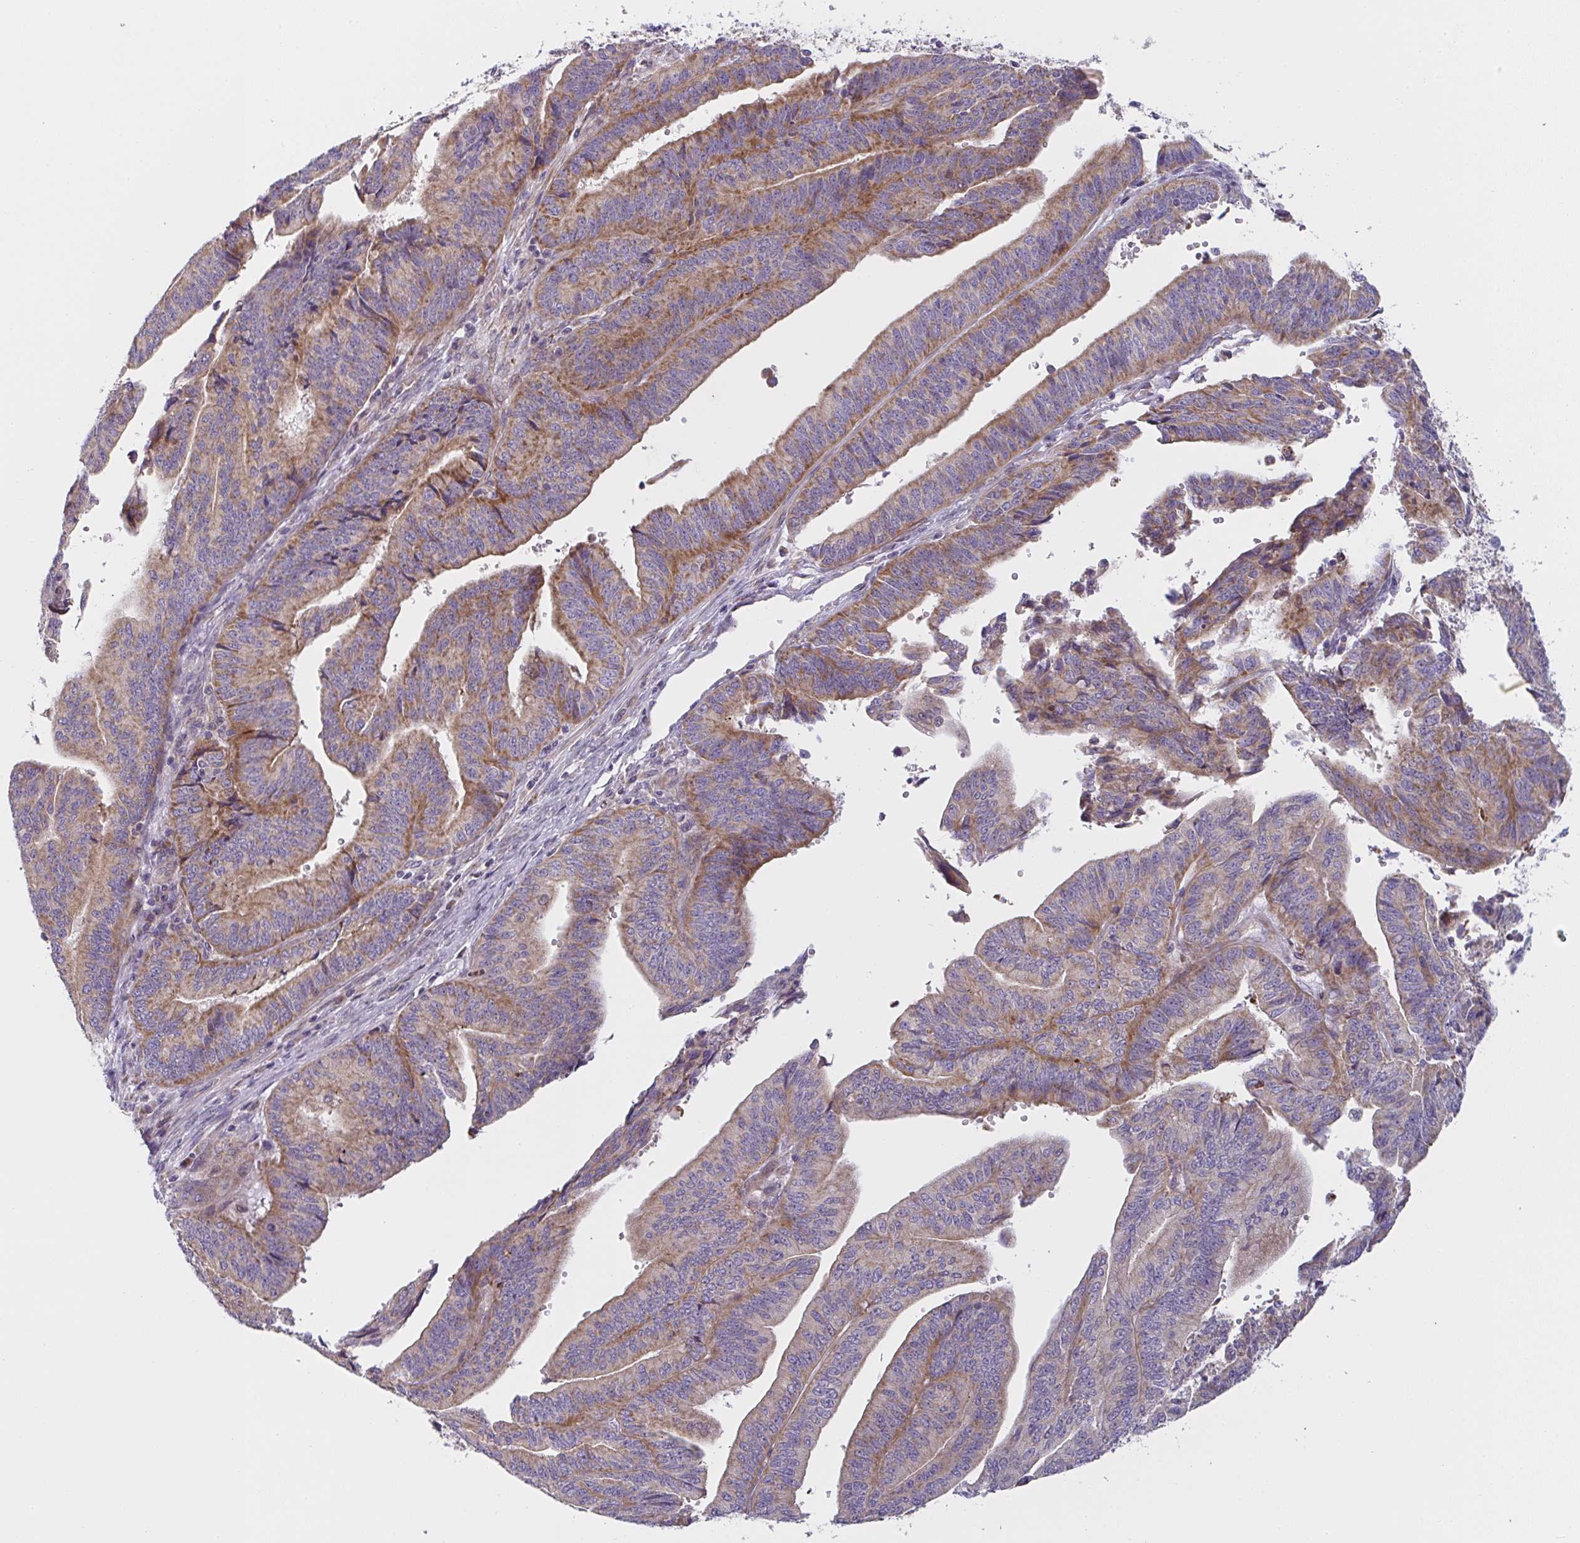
{"staining": {"intensity": "moderate", "quantity": ">75%", "location": "cytoplasmic/membranous"}, "tissue": "endometrial cancer", "cell_type": "Tumor cells", "image_type": "cancer", "snomed": [{"axis": "morphology", "description": "Adenocarcinoma, NOS"}, {"axis": "topography", "description": "Endometrium"}], "caption": "Endometrial cancer (adenocarcinoma) was stained to show a protein in brown. There is medium levels of moderate cytoplasmic/membranous staining in about >75% of tumor cells. Immunohistochemistry stains the protein of interest in brown and the nuclei are stained blue.", "gene": "MRPS2", "patient": {"sex": "female", "age": 65}}